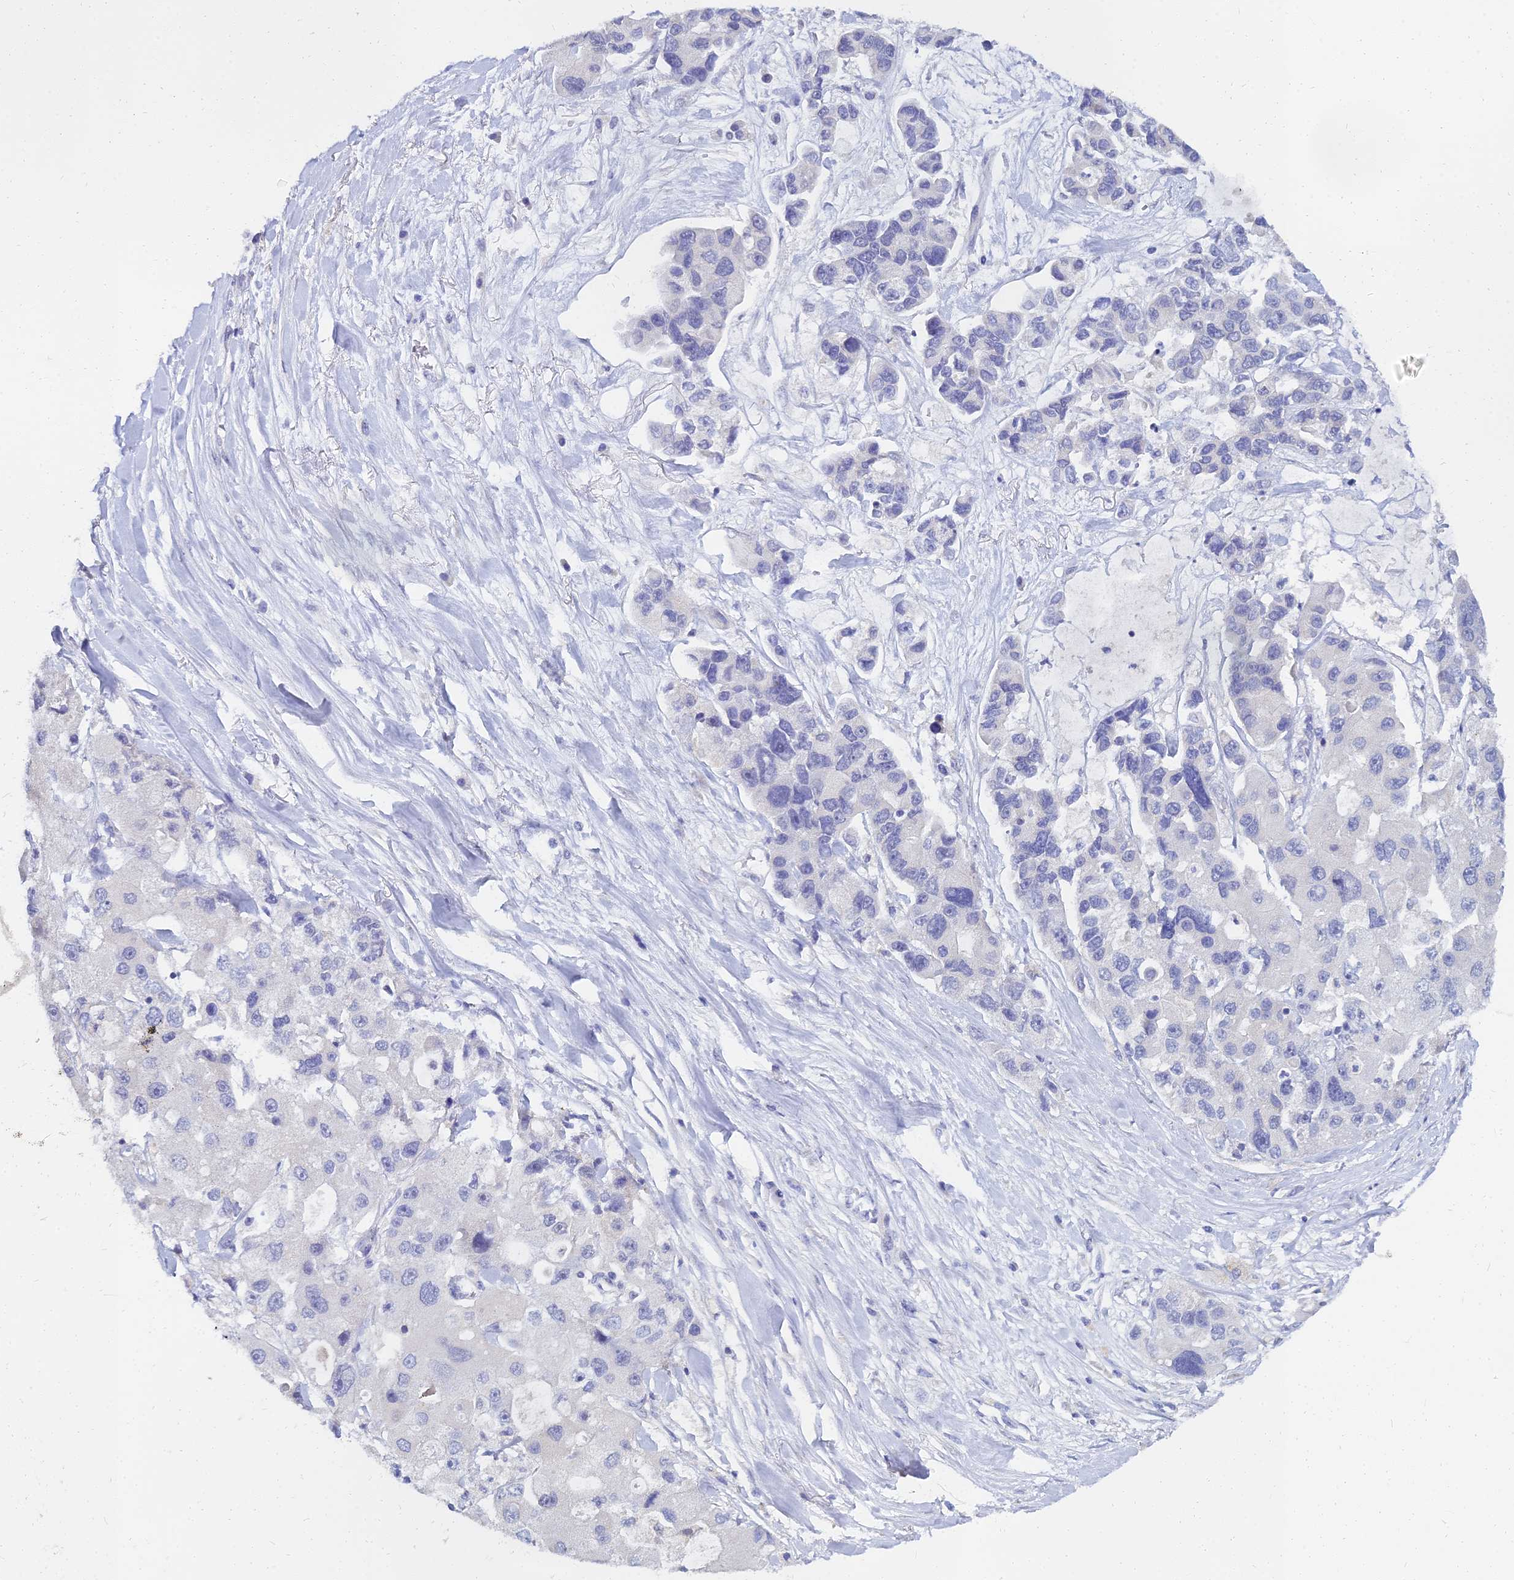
{"staining": {"intensity": "negative", "quantity": "none", "location": "none"}, "tissue": "lung cancer", "cell_type": "Tumor cells", "image_type": "cancer", "snomed": [{"axis": "morphology", "description": "Adenocarcinoma, NOS"}, {"axis": "topography", "description": "Lung"}], "caption": "High power microscopy micrograph of an immunohistochemistry (IHC) image of lung cancer, revealing no significant expression in tumor cells.", "gene": "NPY", "patient": {"sex": "female", "age": 54}}